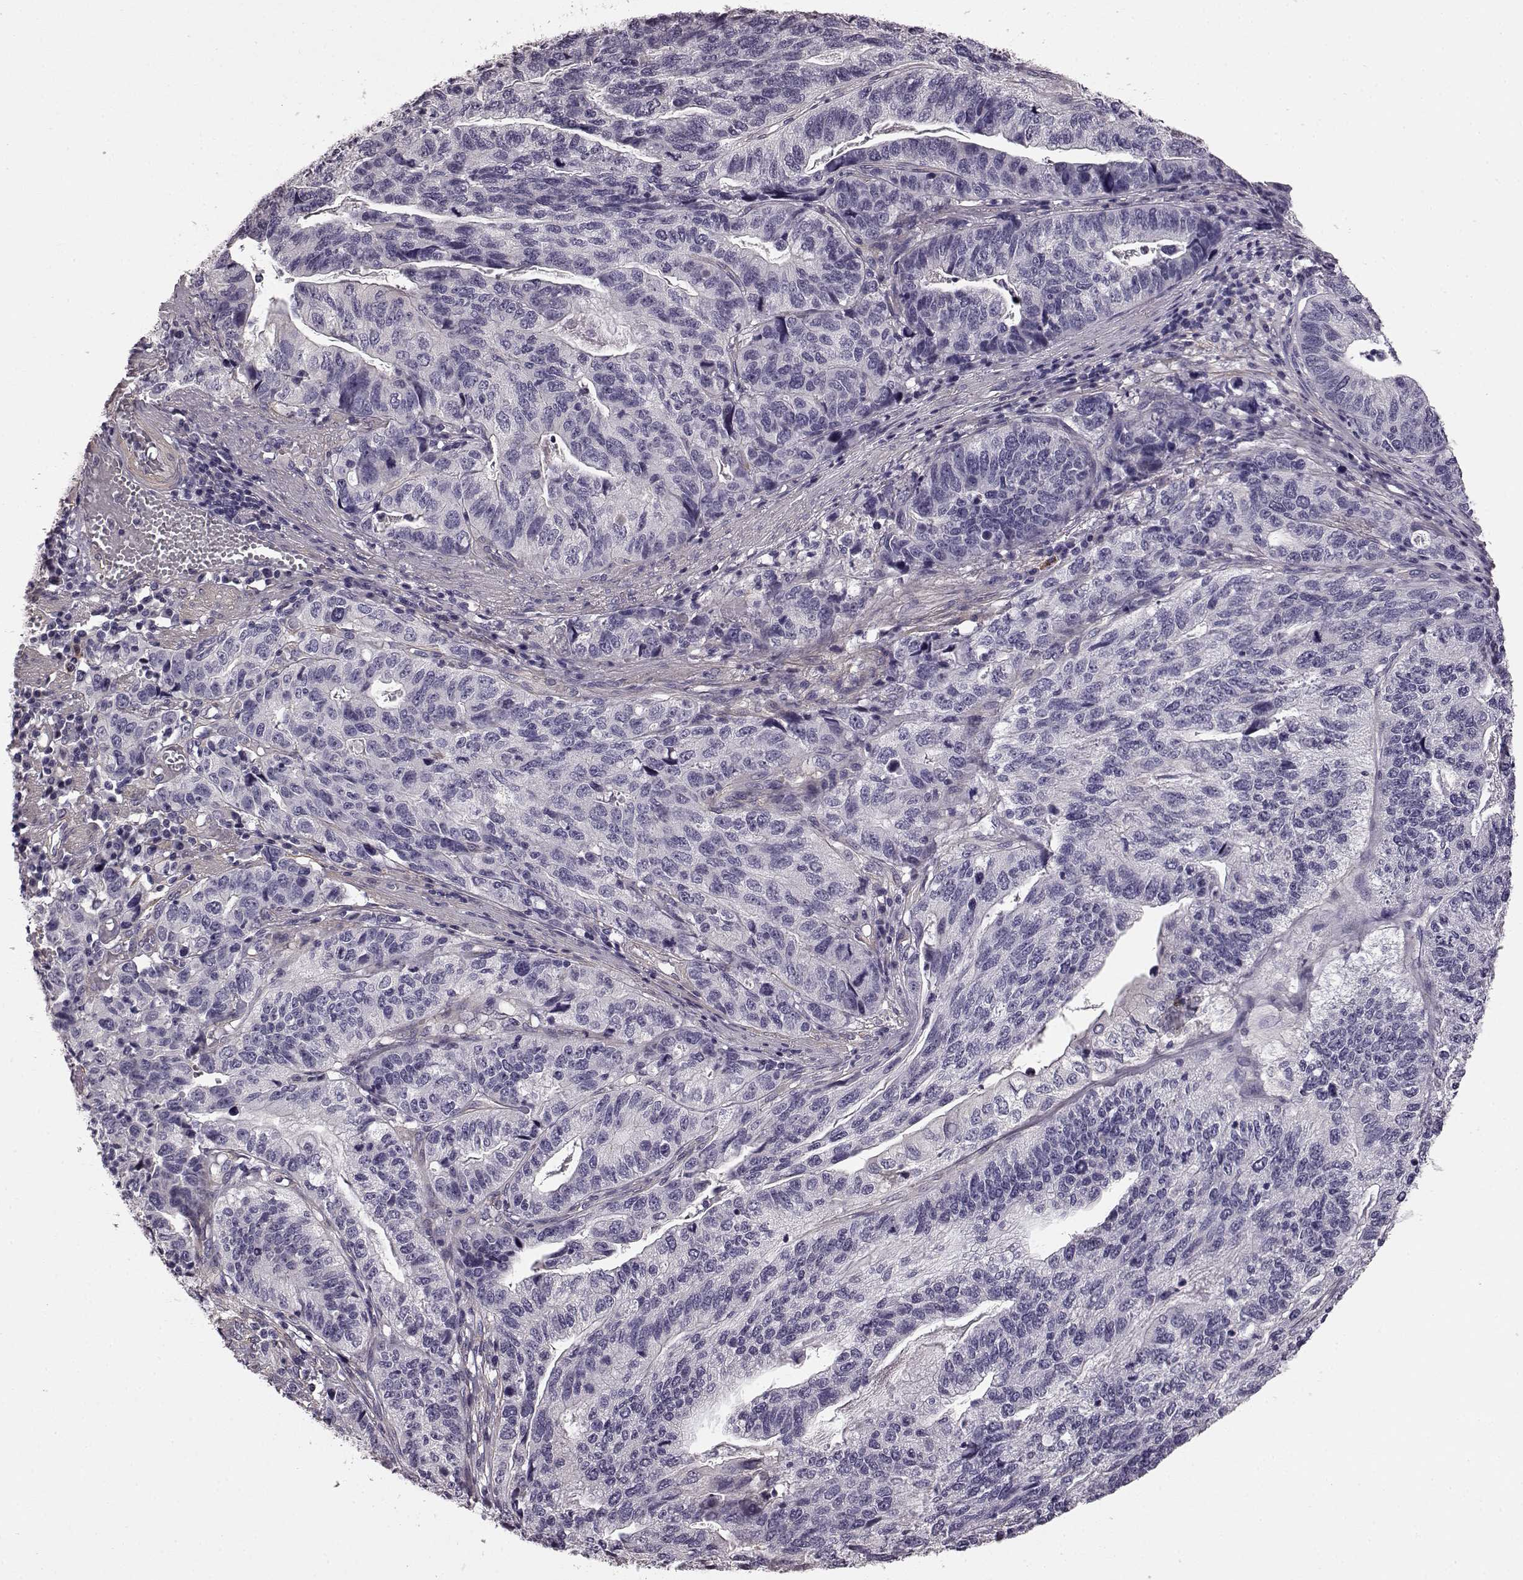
{"staining": {"intensity": "negative", "quantity": "none", "location": "none"}, "tissue": "stomach cancer", "cell_type": "Tumor cells", "image_type": "cancer", "snomed": [{"axis": "morphology", "description": "Adenocarcinoma, NOS"}, {"axis": "topography", "description": "Stomach, upper"}], "caption": "A photomicrograph of human stomach cancer (adenocarcinoma) is negative for staining in tumor cells.", "gene": "GRK1", "patient": {"sex": "female", "age": 67}}